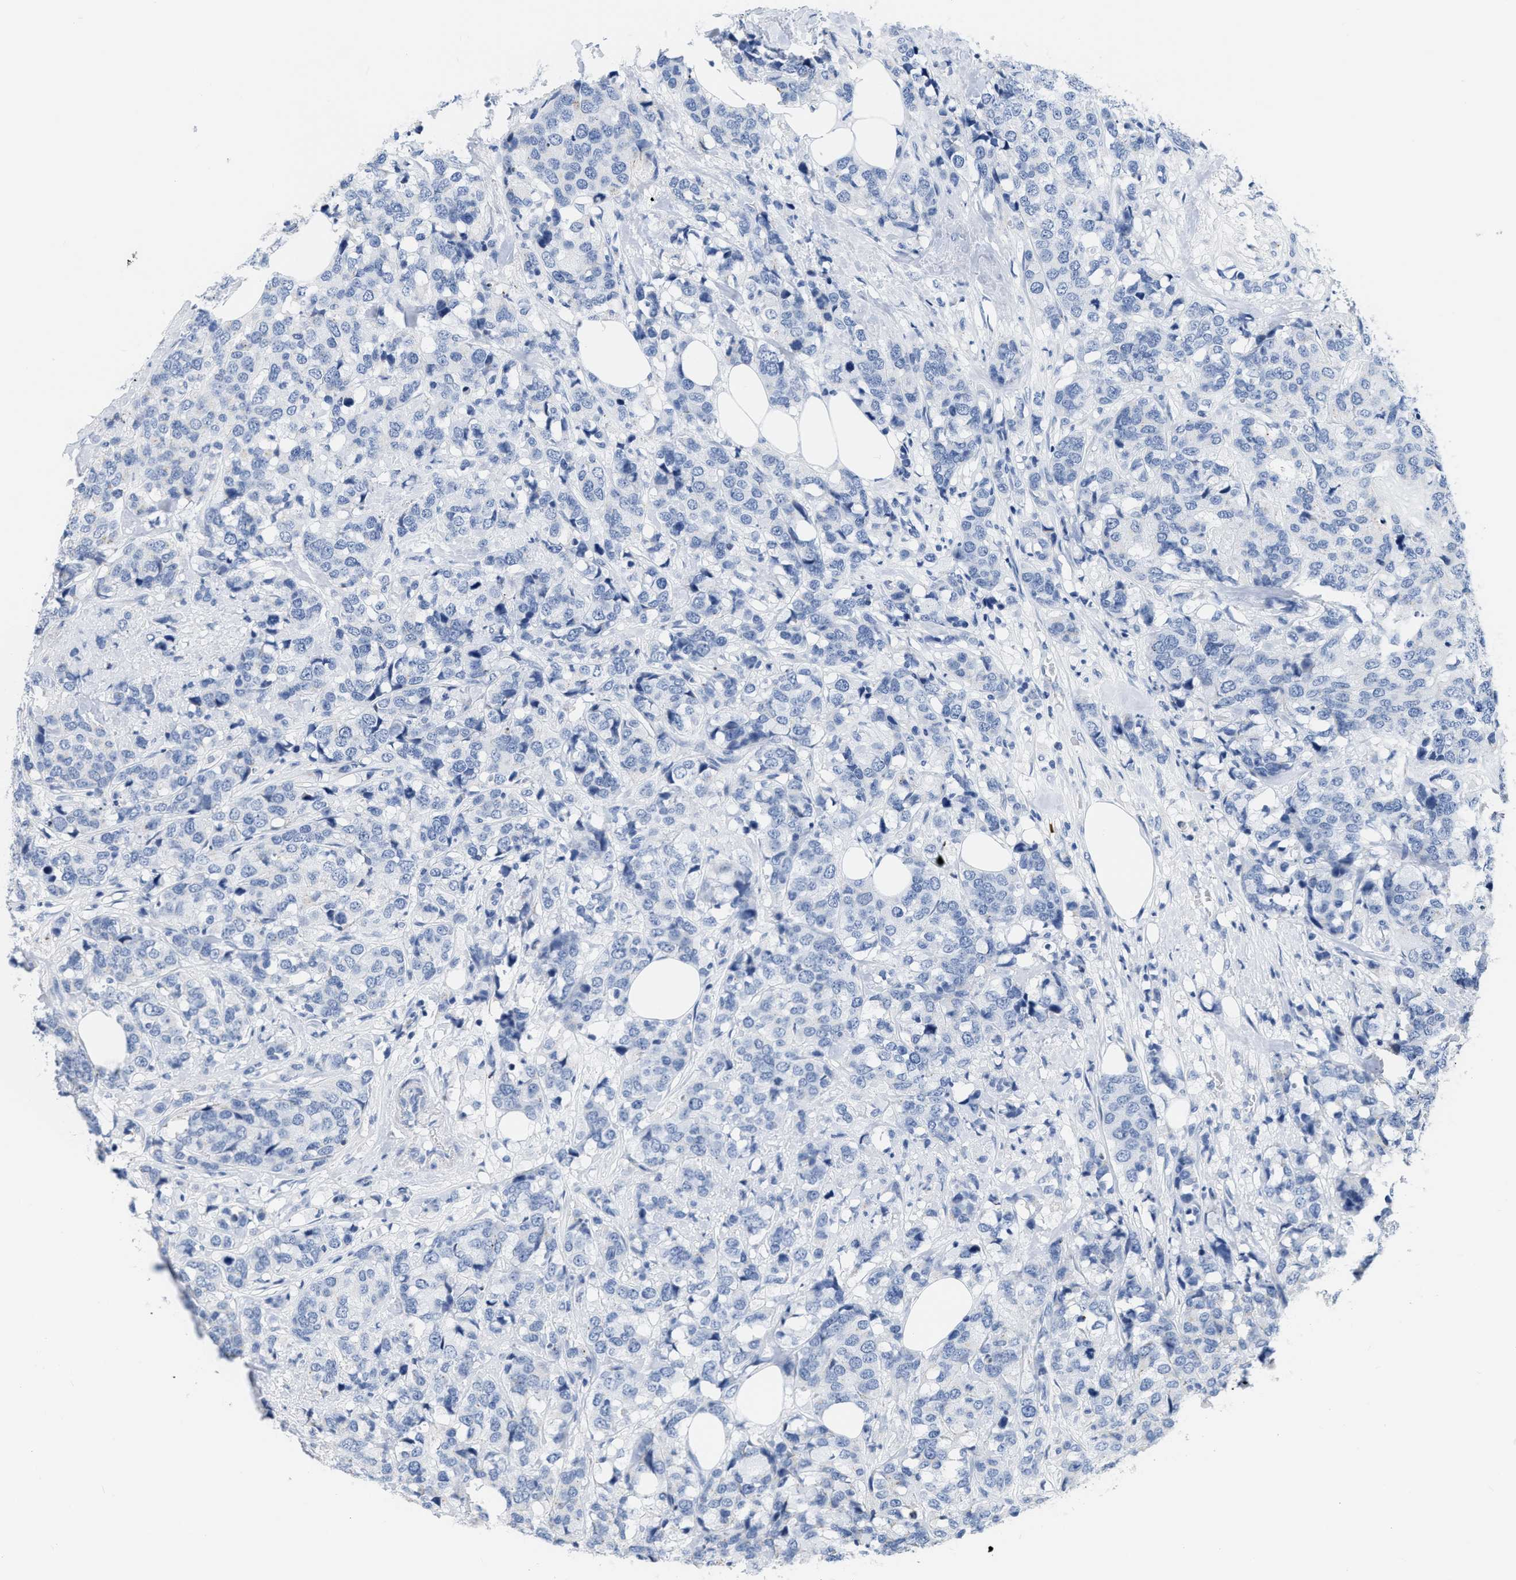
{"staining": {"intensity": "negative", "quantity": "none", "location": "none"}, "tissue": "breast cancer", "cell_type": "Tumor cells", "image_type": "cancer", "snomed": [{"axis": "morphology", "description": "Lobular carcinoma"}, {"axis": "topography", "description": "Breast"}], "caption": "High power microscopy photomicrograph of an immunohistochemistry (IHC) photomicrograph of breast cancer, revealing no significant staining in tumor cells.", "gene": "CRYM", "patient": {"sex": "female", "age": 59}}